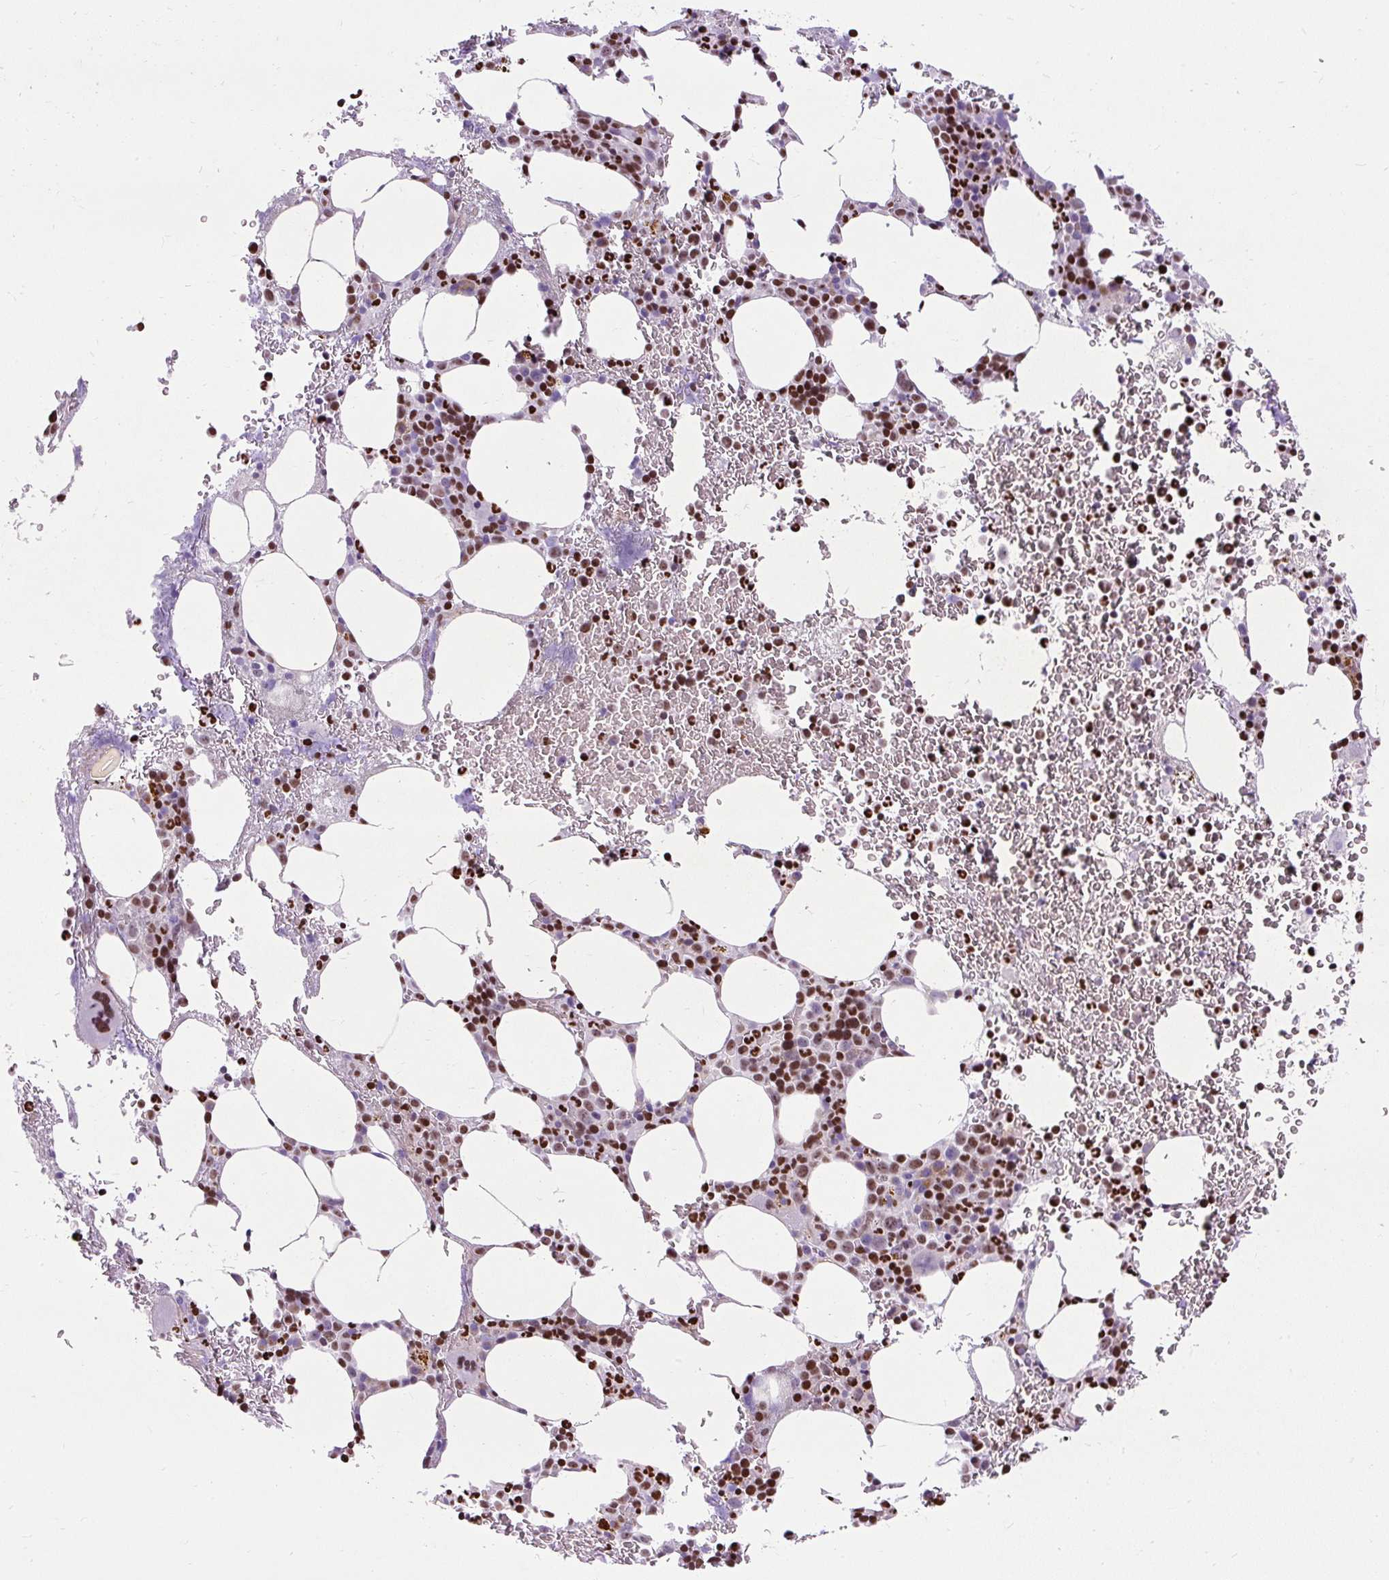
{"staining": {"intensity": "moderate", "quantity": ">75%", "location": "nuclear"}, "tissue": "bone marrow", "cell_type": "Hematopoietic cells", "image_type": "normal", "snomed": [{"axis": "morphology", "description": "Normal tissue, NOS"}, {"axis": "topography", "description": "Bone marrow"}], "caption": "Protein expression analysis of normal human bone marrow reveals moderate nuclear positivity in approximately >75% of hematopoietic cells.", "gene": "SPC24", "patient": {"sex": "male", "age": 62}}